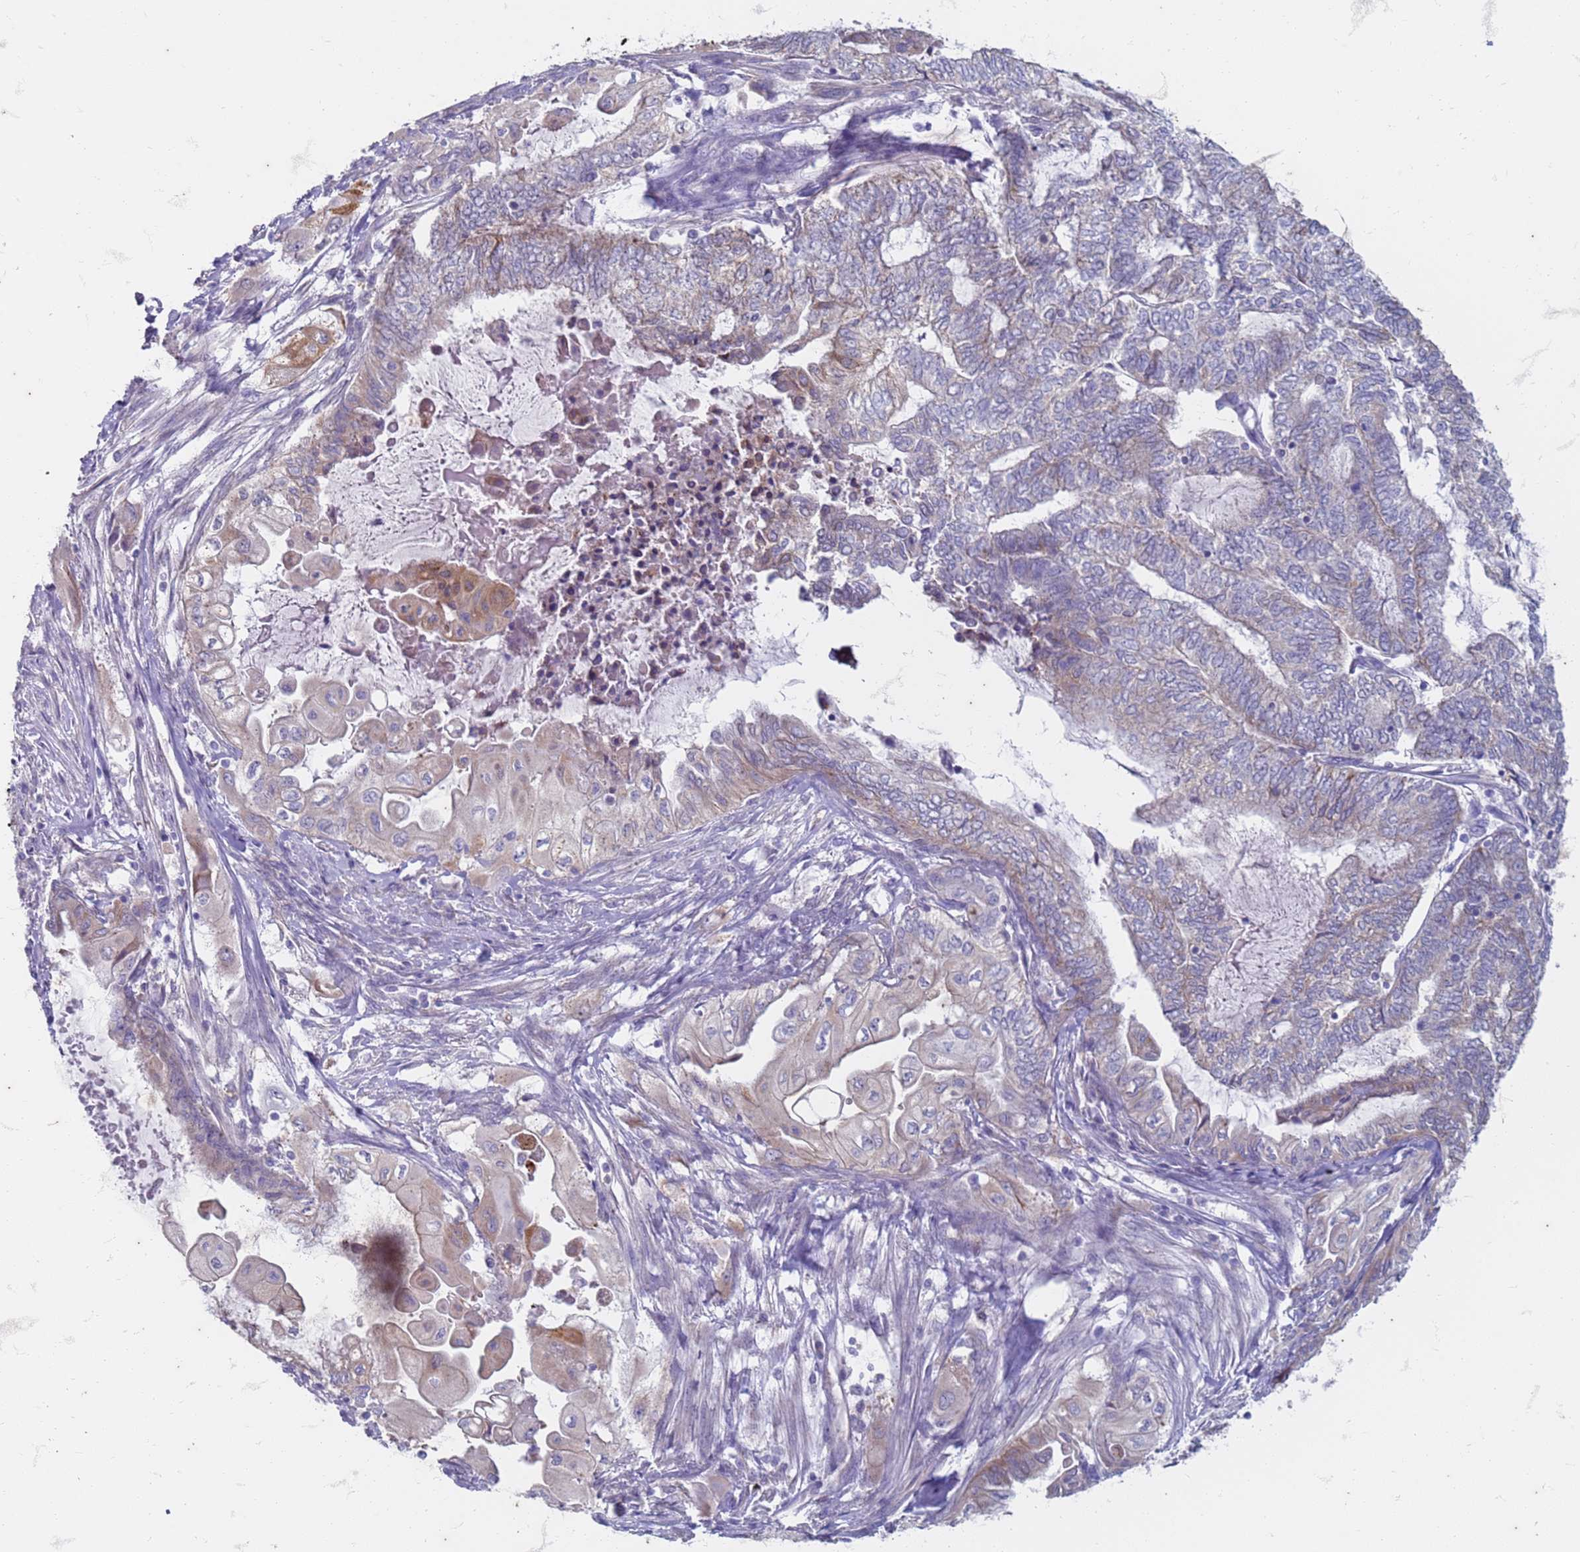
{"staining": {"intensity": "weak", "quantity": "<25%", "location": "cytoplasmic/membranous"}, "tissue": "endometrial cancer", "cell_type": "Tumor cells", "image_type": "cancer", "snomed": [{"axis": "morphology", "description": "Adenocarcinoma, NOS"}, {"axis": "topography", "description": "Uterus"}, {"axis": "topography", "description": "Endometrium"}], "caption": "This is an immunohistochemistry (IHC) image of human adenocarcinoma (endometrial). There is no expression in tumor cells.", "gene": "SUCO", "patient": {"sex": "female", "age": 70}}